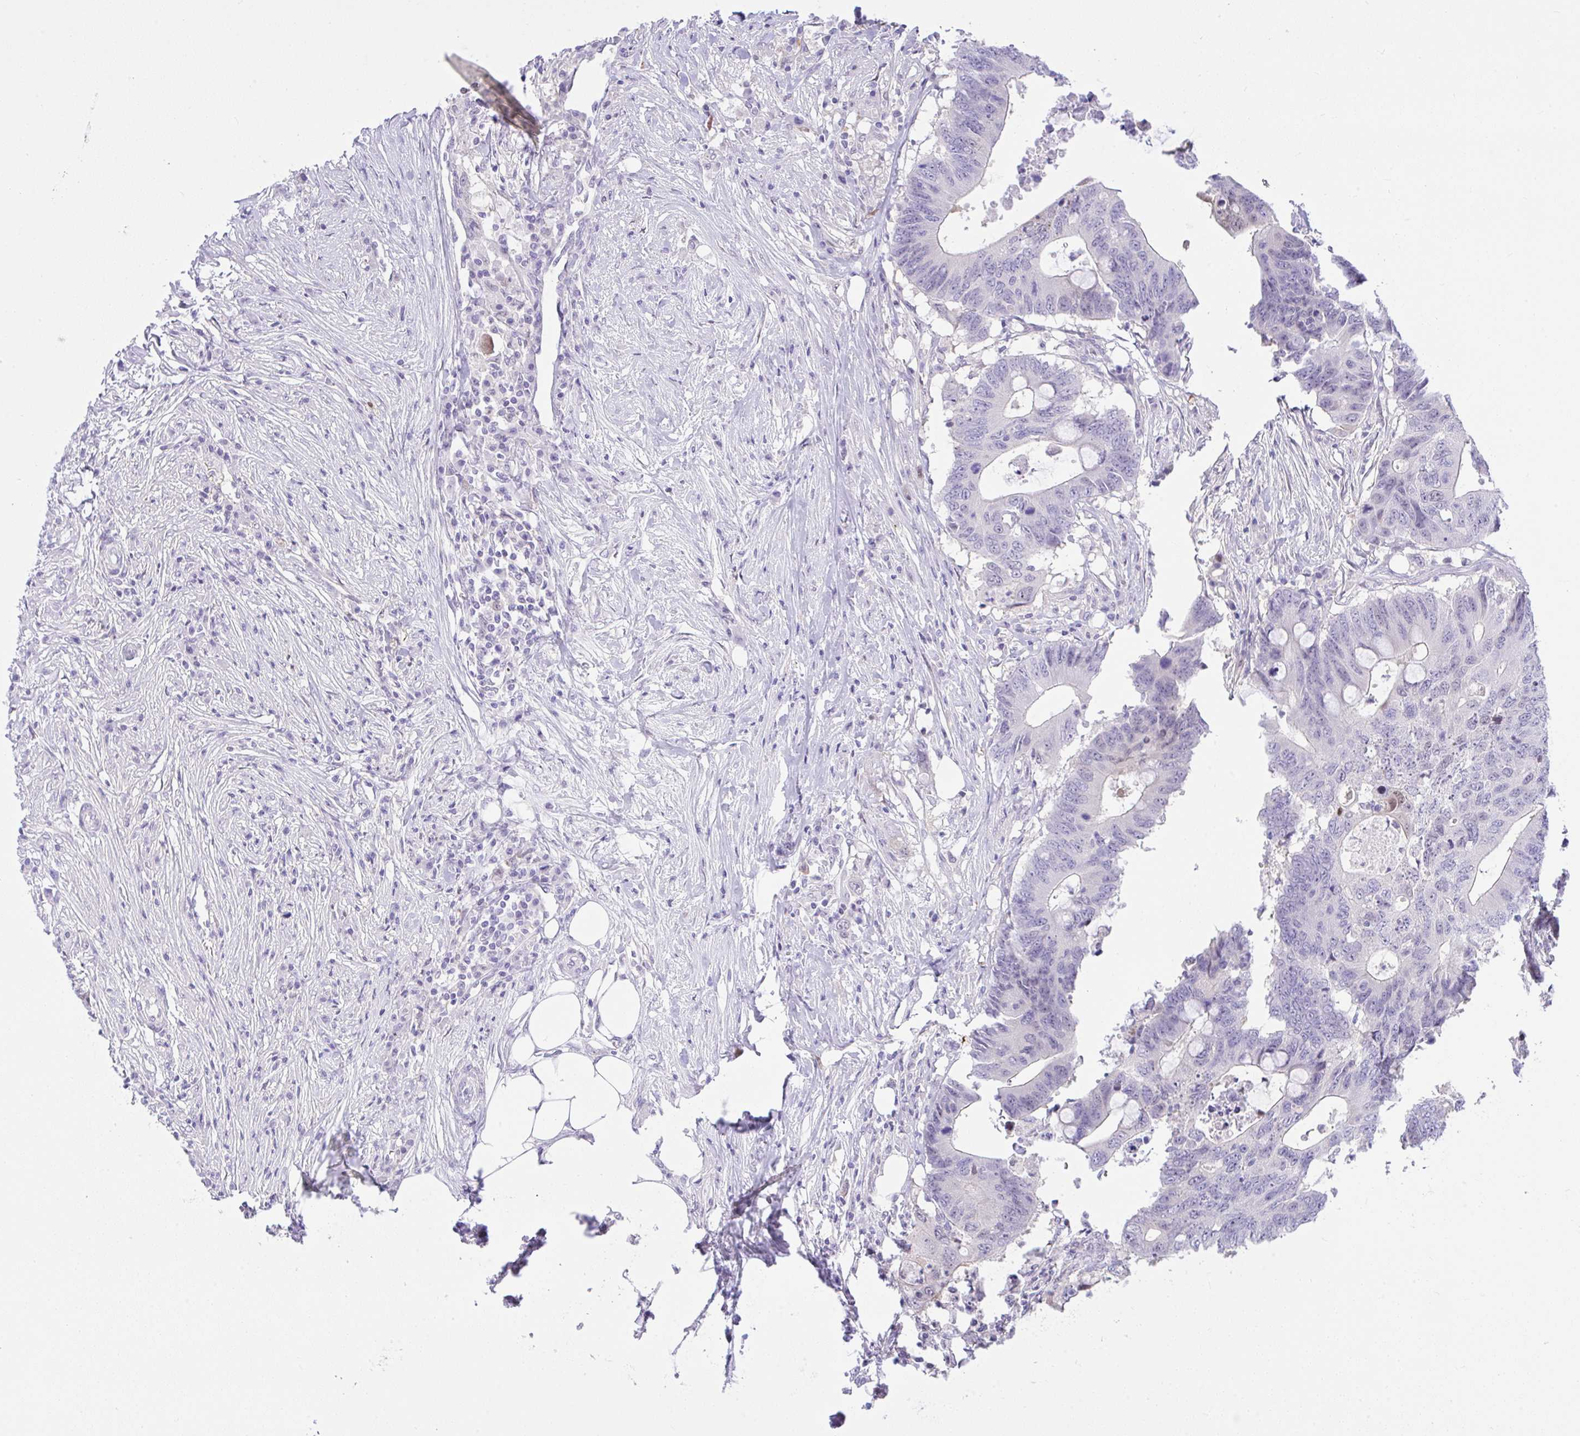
{"staining": {"intensity": "negative", "quantity": "none", "location": "none"}, "tissue": "colorectal cancer", "cell_type": "Tumor cells", "image_type": "cancer", "snomed": [{"axis": "morphology", "description": "Adenocarcinoma, NOS"}, {"axis": "topography", "description": "Colon"}], "caption": "Immunohistochemistry micrograph of colorectal cancer (adenocarcinoma) stained for a protein (brown), which displays no positivity in tumor cells.", "gene": "ZNF485", "patient": {"sex": "male", "age": 71}}